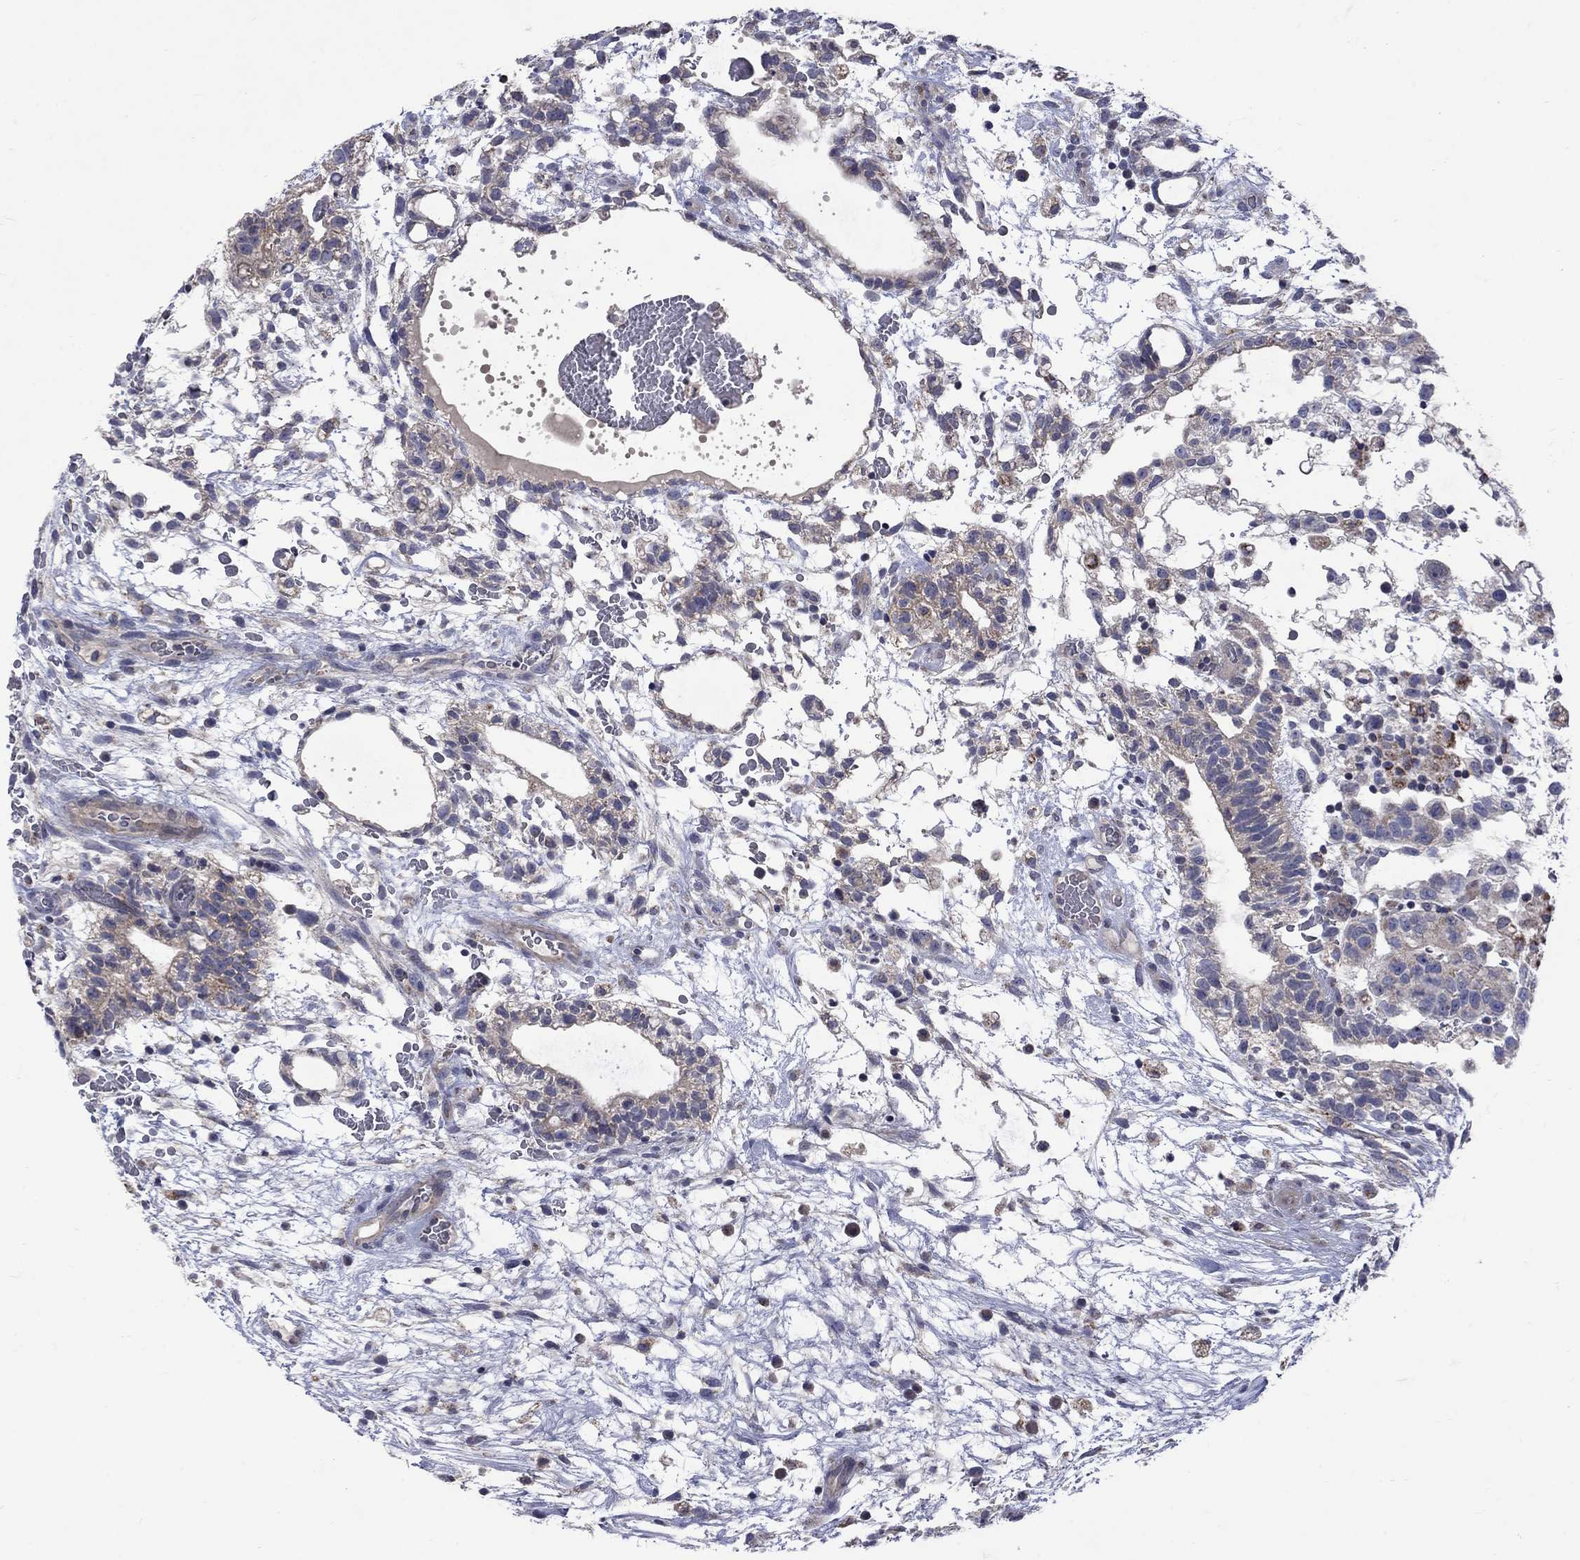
{"staining": {"intensity": "weak", "quantity": "<25%", "location": "cytoplasmic/membranous"}, "tissue": "testis cancer", "cell_type": "Tumor cells", "image_type": "cancer", "snomed": [{"axis": "morphology", "description": "Normal tissue, NOS"}, {"axis": "morphology", "description": "Carcinoma, Embryonal, NOS"}, {"axis": "topography", "description": "Testis"}], "caption": "Testis cancer (embryonal carcinoma) stained for a protein using immunohistochemistry displays no positivity tumor cells.", "gene": "SH2B1", "patient": {"sex": "male", "age": 32}}